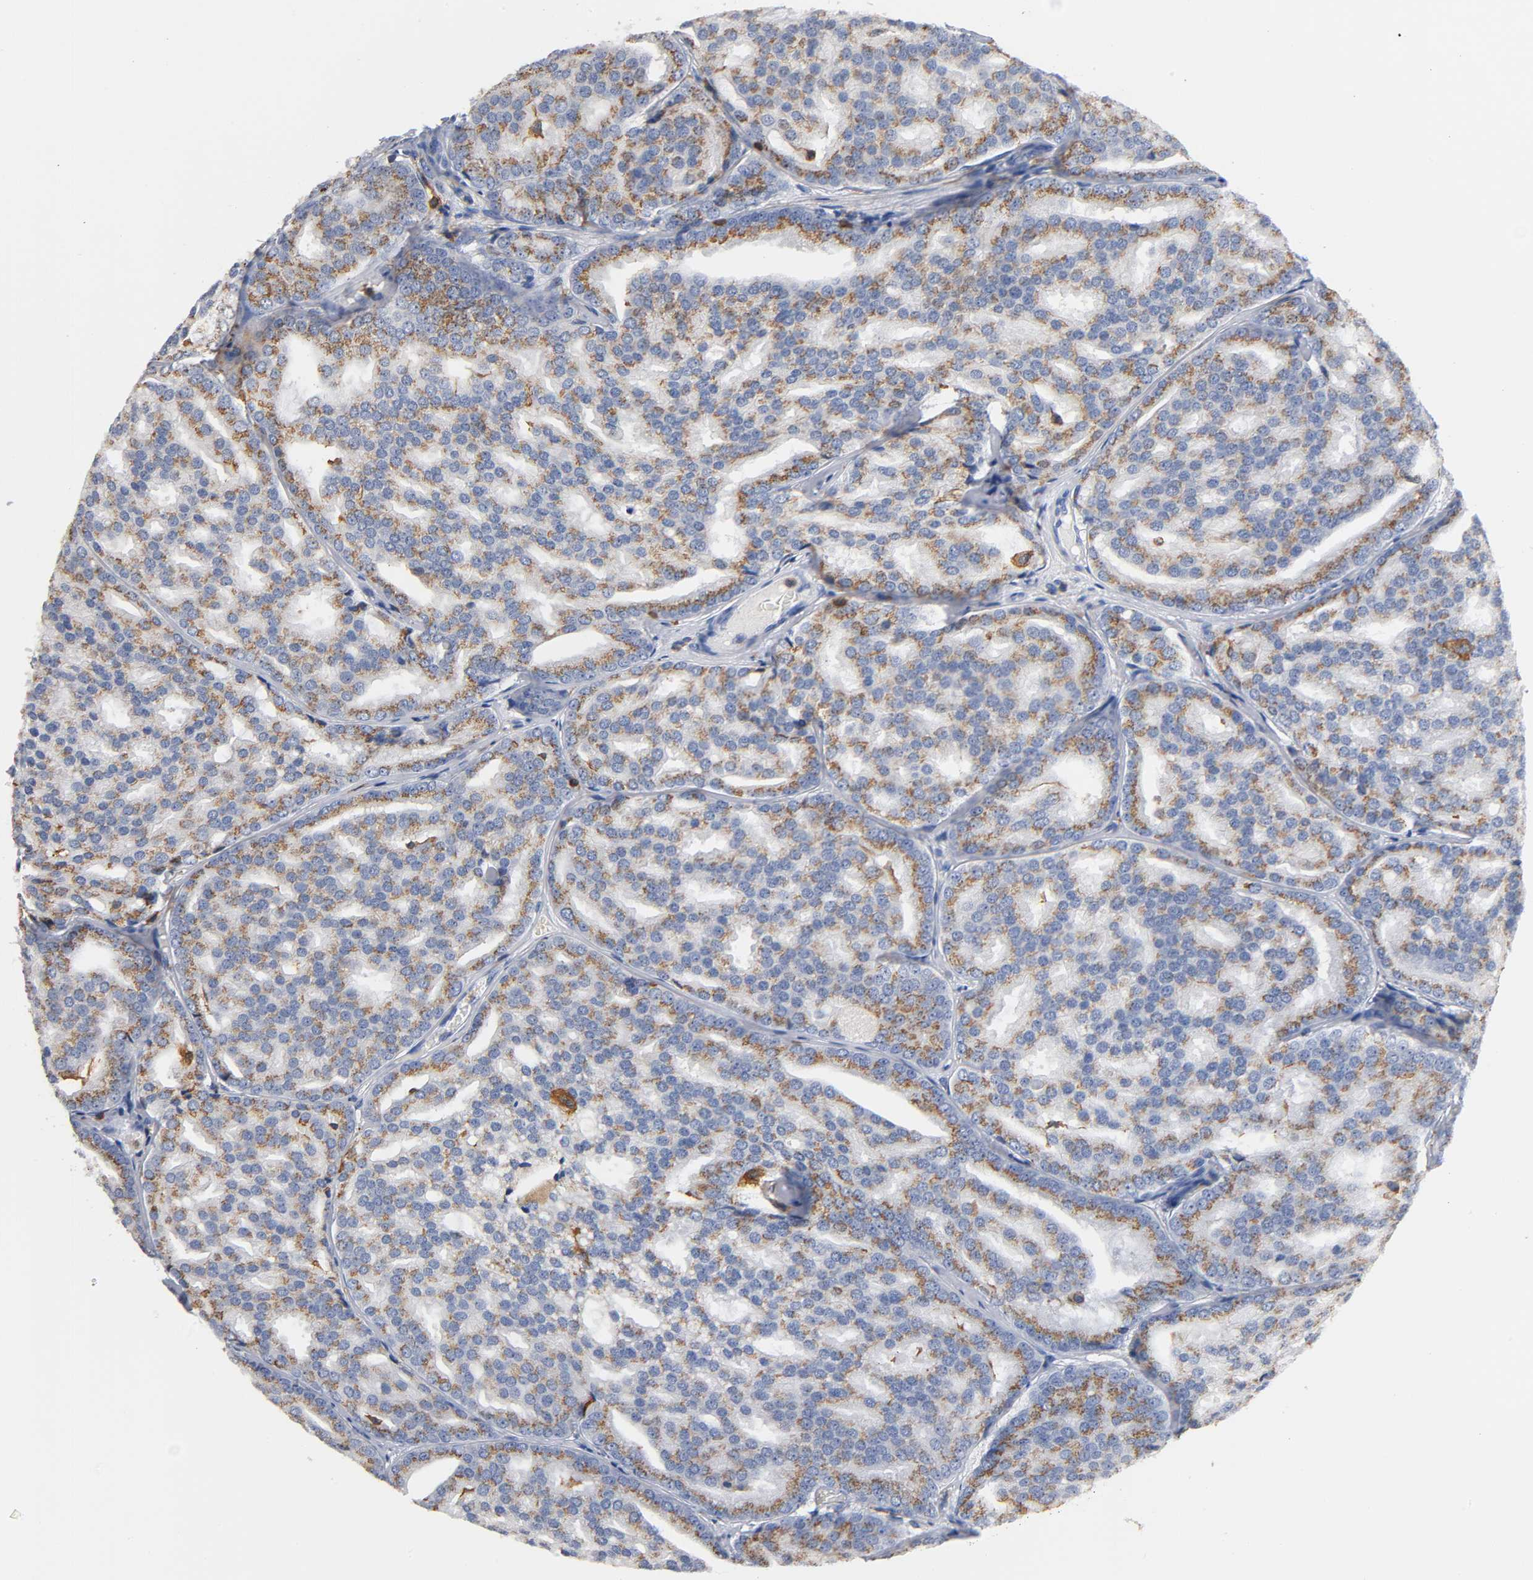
{"staining": {"intensity": "moderate", "quantity": ">75%", "location": "cytoplasmic/membranous"}, "tissue": "prostate cancer", "cell_type": "Tumor cells", "image_type": "cancer", "snomed": [{"axis": "morphology", "description": "Adenocarcinoma, High grade"}, {"axis": "topography", "description": "Prostate"}], "caption": "This micrograph exhibits IHC staining of human prostate cancer, with medium moderate cytoplasmic/membranous positivity in about >75% of tumor cells.", "gene": "CAPN10", "patient": {"sex": "male", "age": 64}}